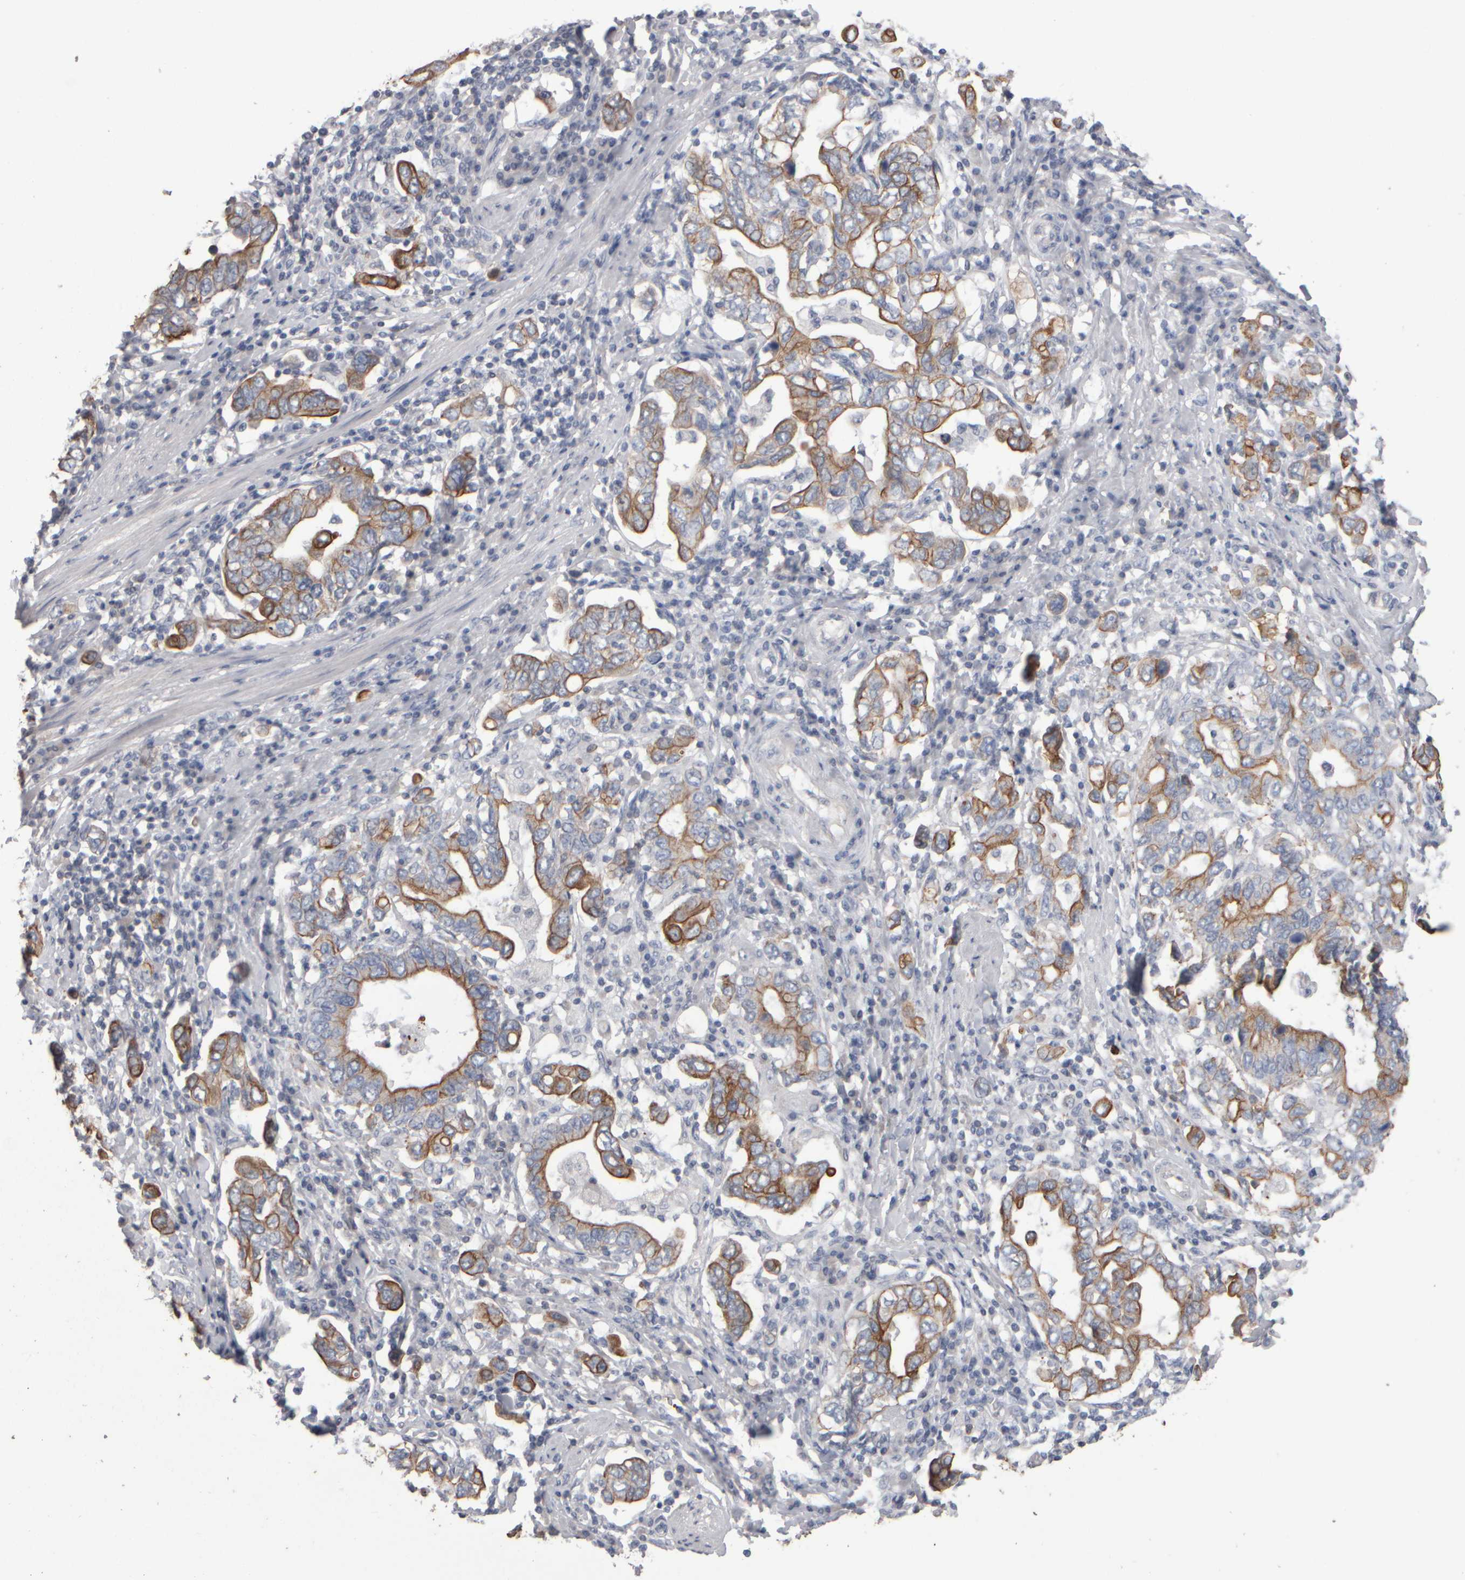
{"staining": {"intensity": "moderate", "quantity": ">75%", "location": "cytoplasmic/membranous"}, "tissue": "stomach cancer", "cell_type": "Tumor cells", "image_type": "cancer", "snomed": [{"axis": "morphology", "description": "Adenocarcinoma, NOS"}, {"axis": "topography", "description": "Stomach, upper"}], "caption": "Tumor cells reveal medium levels of moderate cytoplasmic/membranous positivity in approximately >75% of cells in human stomach adenocarcinoma.", "gene": "EPHX2", "patient": {"sex": "male", "age": 62}}